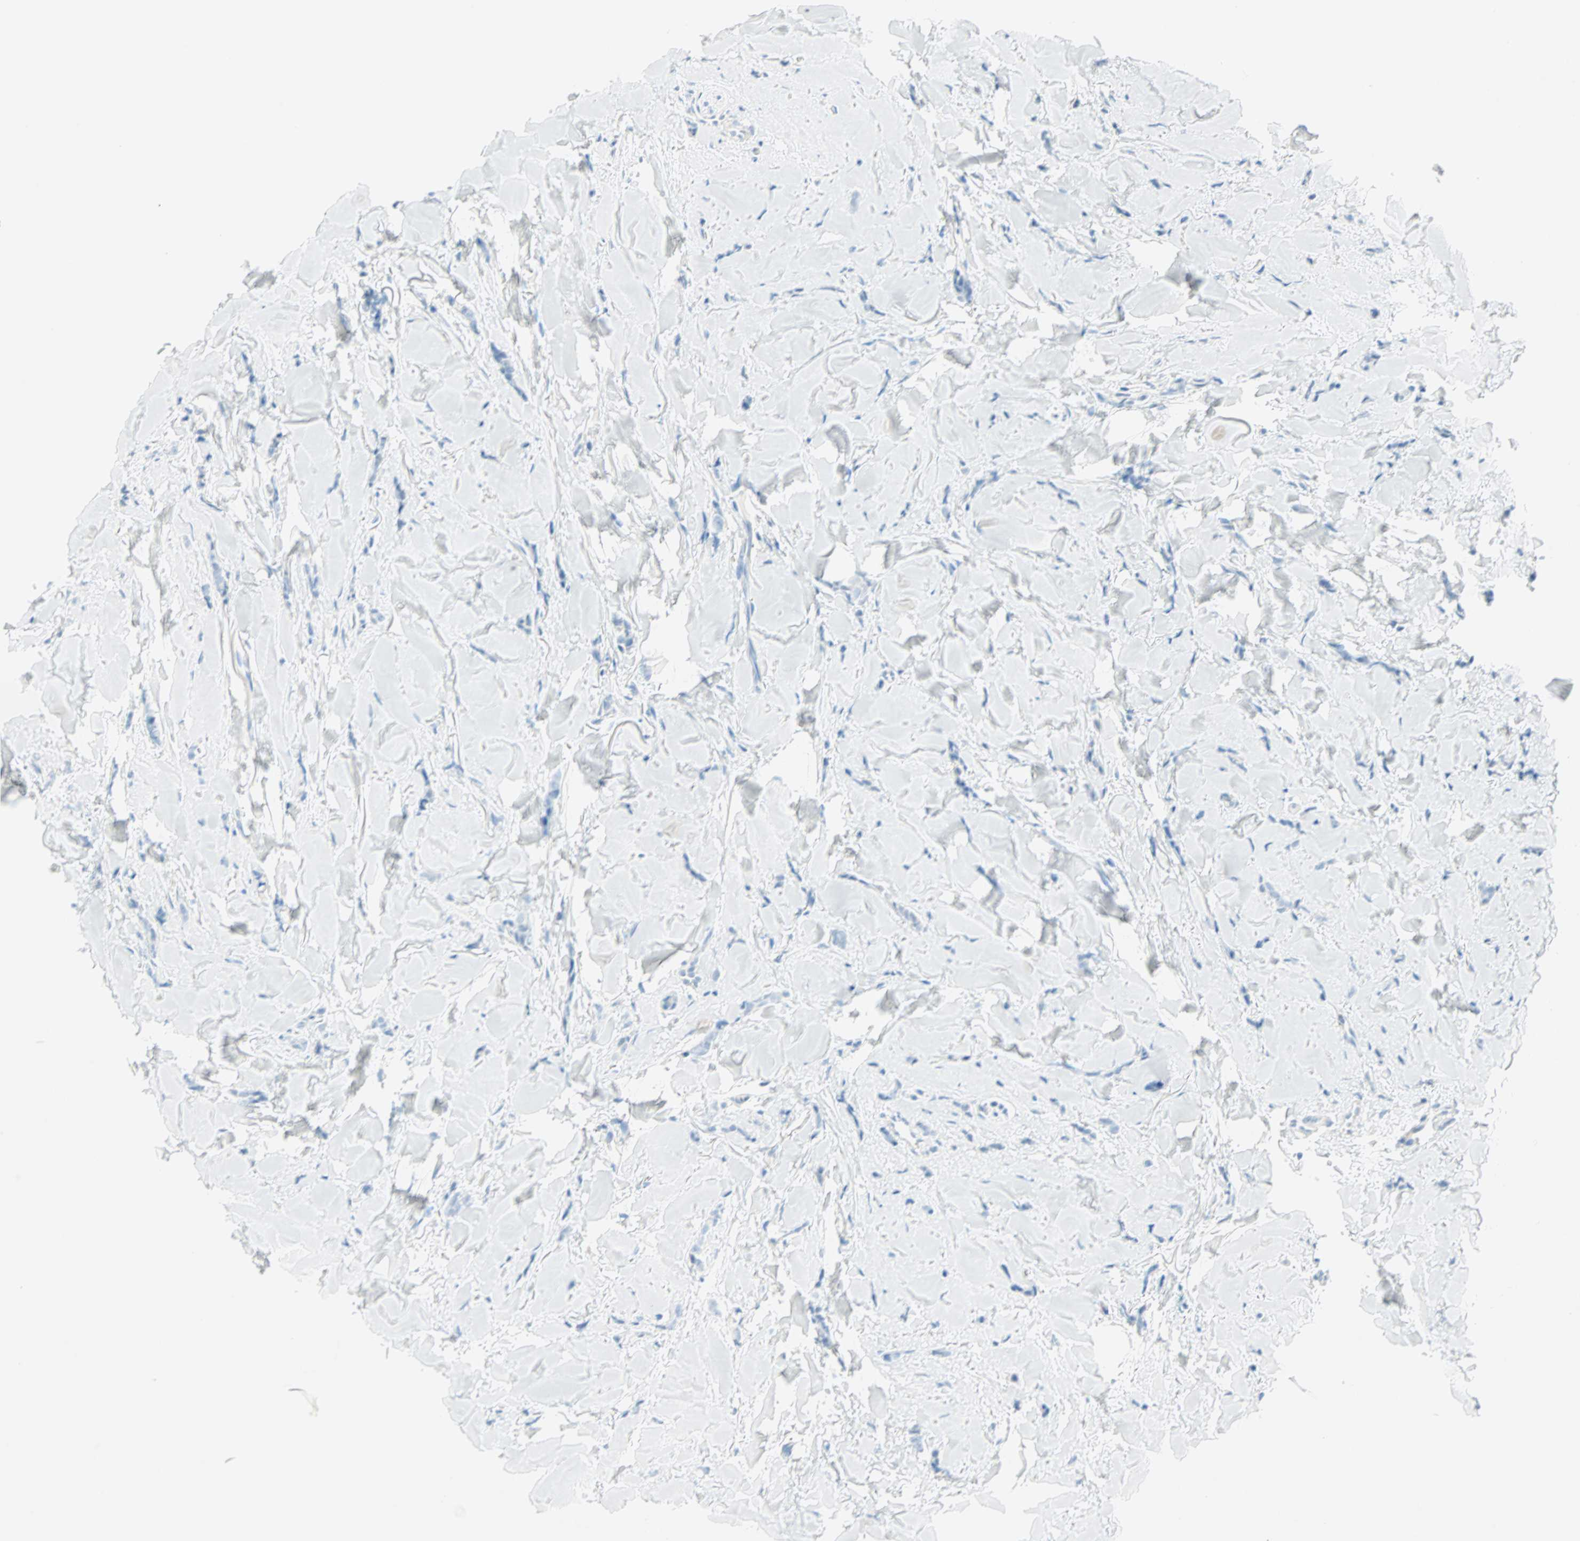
{"staining": {"intensity": "negative", "quantity": "none", "location": "none"}, "tissue": "breast cancer", "cell_type": "Tumor cells", "image_type": "cancer", "snomed": [{"axis": "morphology", "description": "Lobular carcinoma"}, {"axis": "topography", "description": "Skin"}, {"axis": "topography", "description": "Breast"}], "caption": "DAB (3,3'-diaminobenzidine) immunohistochemical staining of human breast lobular carcinoma shows no significant positivity in tumor cells.", "gene": "NES", "patient": {"sex": "female", "age": 46}}